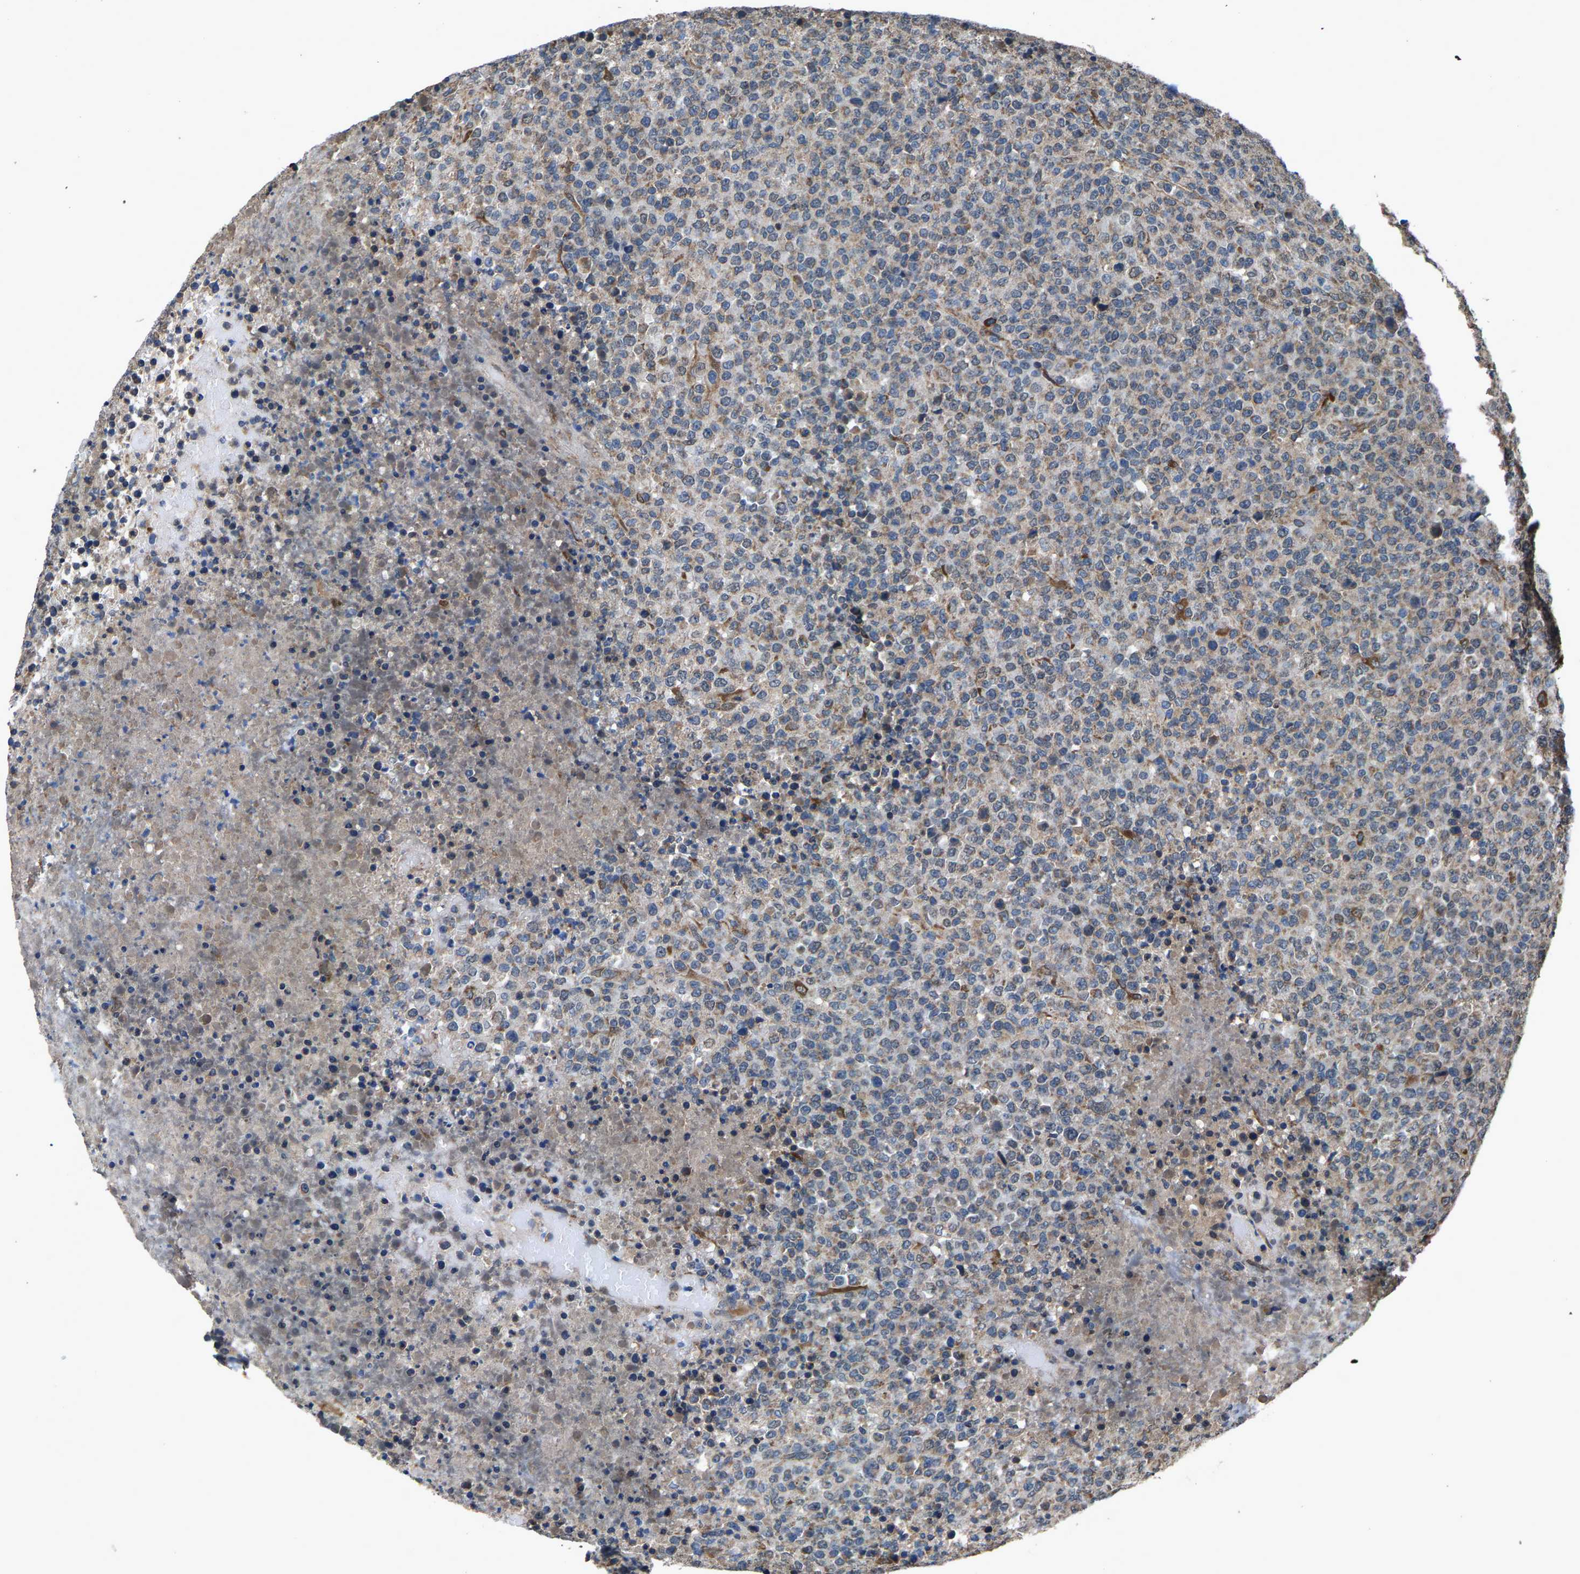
{"staining": {"intensity": "negative", "quantity": "none", "location": "none"}, "tissue": "lymphoma", "cell_type": "Tumor cells", "image_type": "cancer", "snomed": [{"axis": "morphology", "description": "Malignant lymphoma, non-Hodgkin's type, High grade"}, {"axis": "topography", "description": "Lymph node"}], "caption": "This micrograph is of high-grade malignant lymphoma, non-Hodgkin's type stained with IHC to label a protein in brown with the nuclei are counter-stained blue. There is no staining in tumor cells.", "gene": "PDP1", "patient": {"sex": "male", "age": 13}}